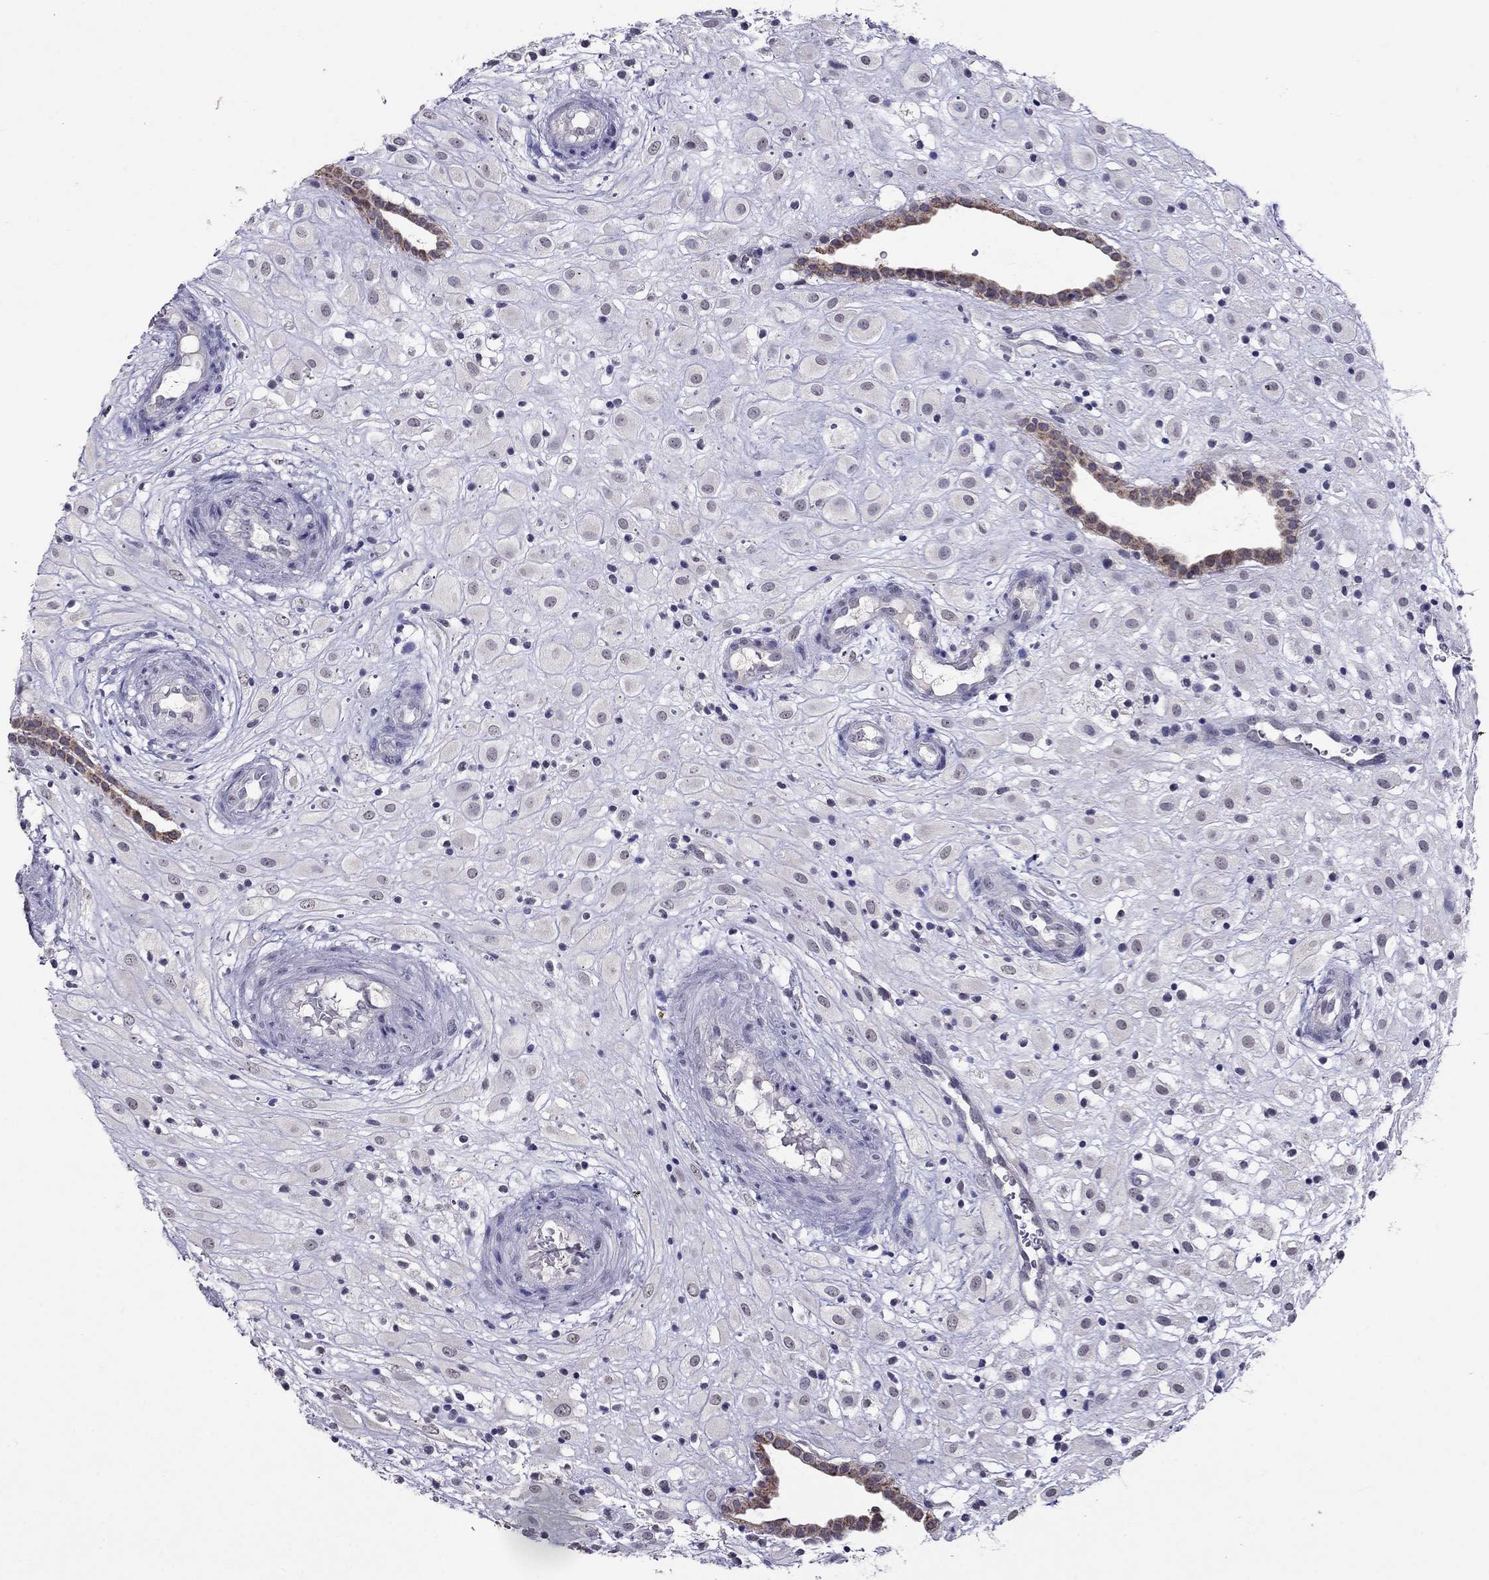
{"staining": {"intensity": "negative", "quantity": "none", "location": "none"}, "tissue": "placenta", "cell_type": "Decidual cells", "image_type": "normal", "snomed": [{"axis": "morphology", "description": "Normal tissue, NOS"}, {"axis": "topography", "description": "Placenta"}], "caption": "Immunohistochemical staining of benign human placenta reveals no significant staining in decidual cells.", "gene": "MYO3B", "patient": {"sex": "female", "age": 24}}